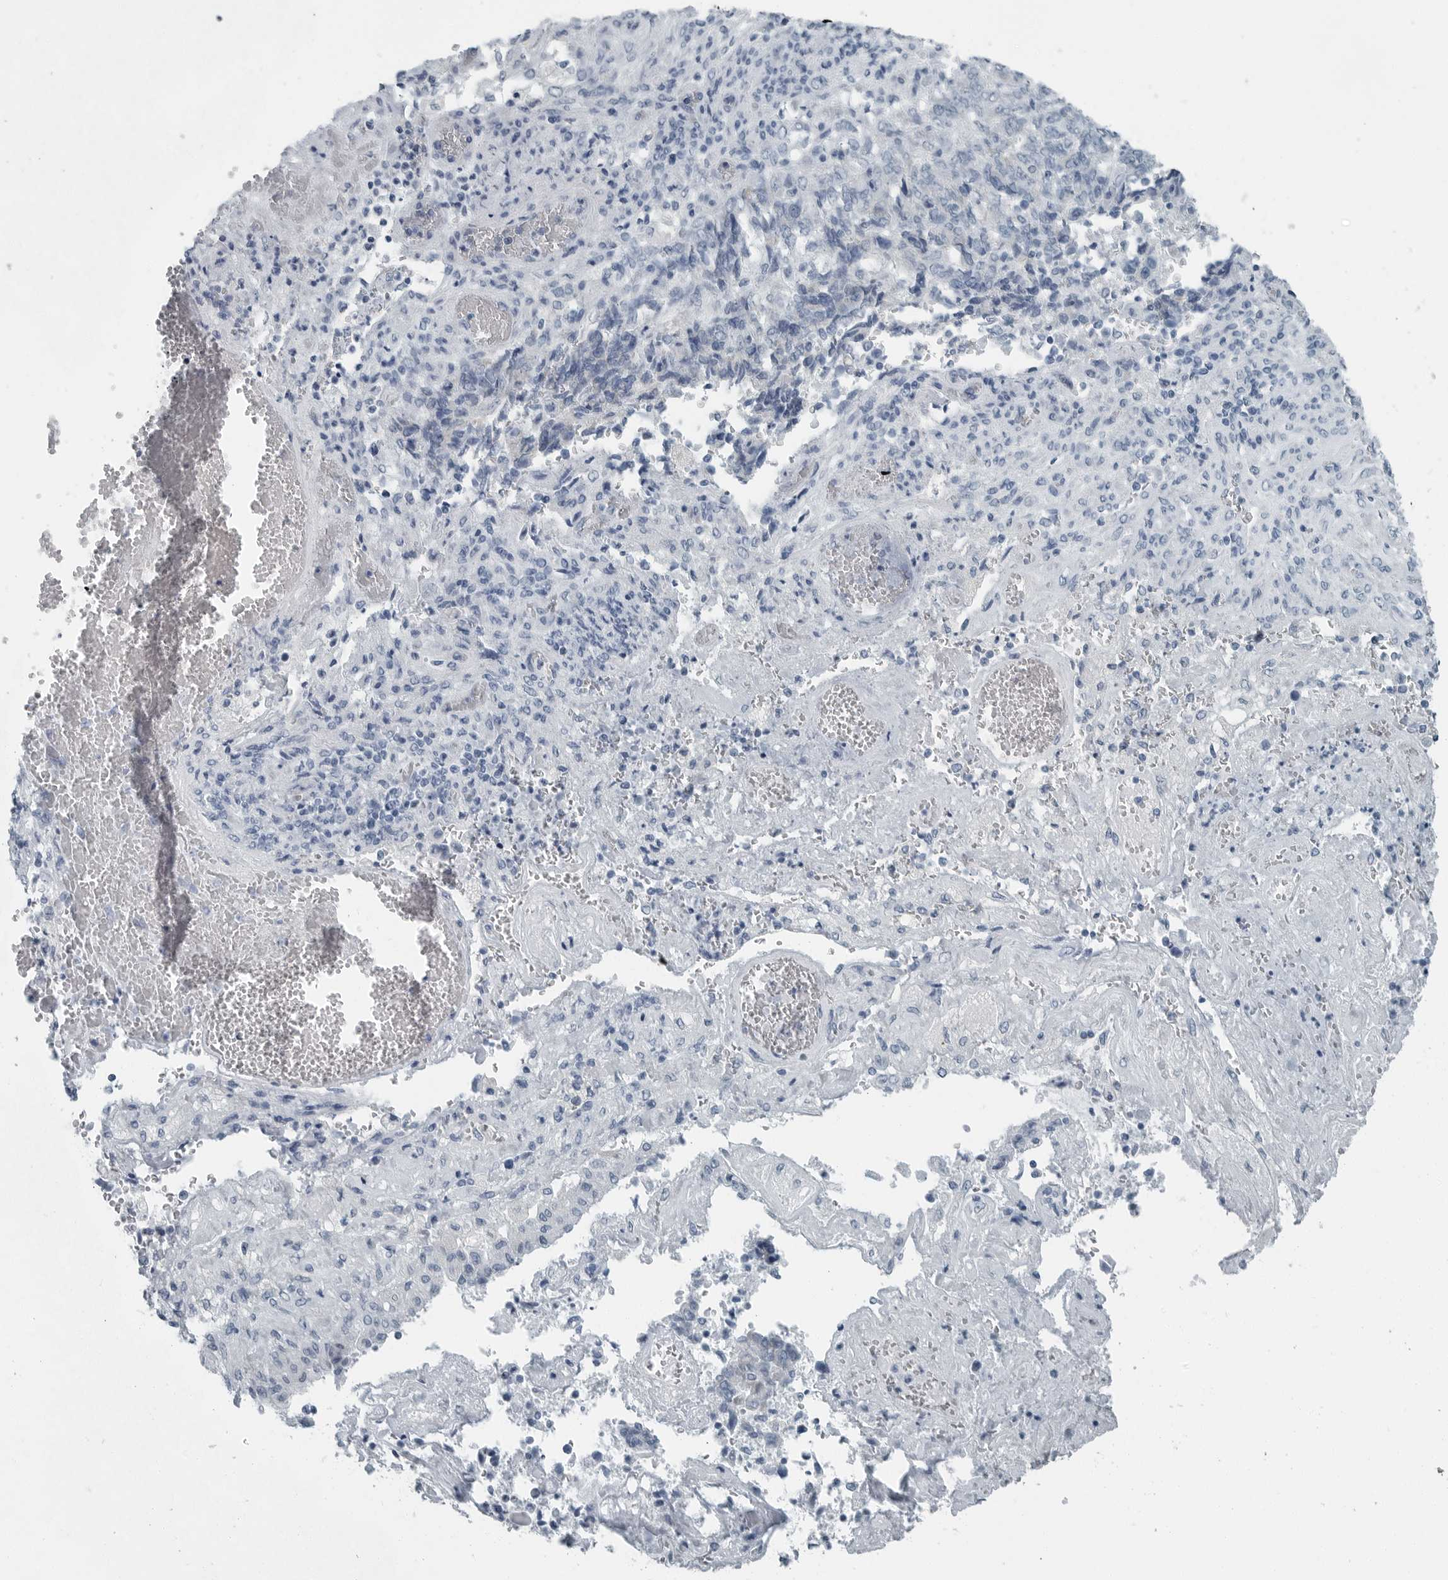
{"staining": {"intensity": "negative", "quantity": "none", "location": "none"}, "tissue": "endometrial cancer", "cell_type": "Tumor cells", "image_type": "cancer", "snomed": [{"axis": "morphology", "description": "Adenocarcinoma, NOS"}, {"axis": "topography", "description": "Endometrium"}], "caption": "Adenocarcinoma (endometrial) stained for a protein using IHC displays no positivity tumor cells.", "gene": "ZPBP2", "patient": {"sex": "female", "age": 80}}